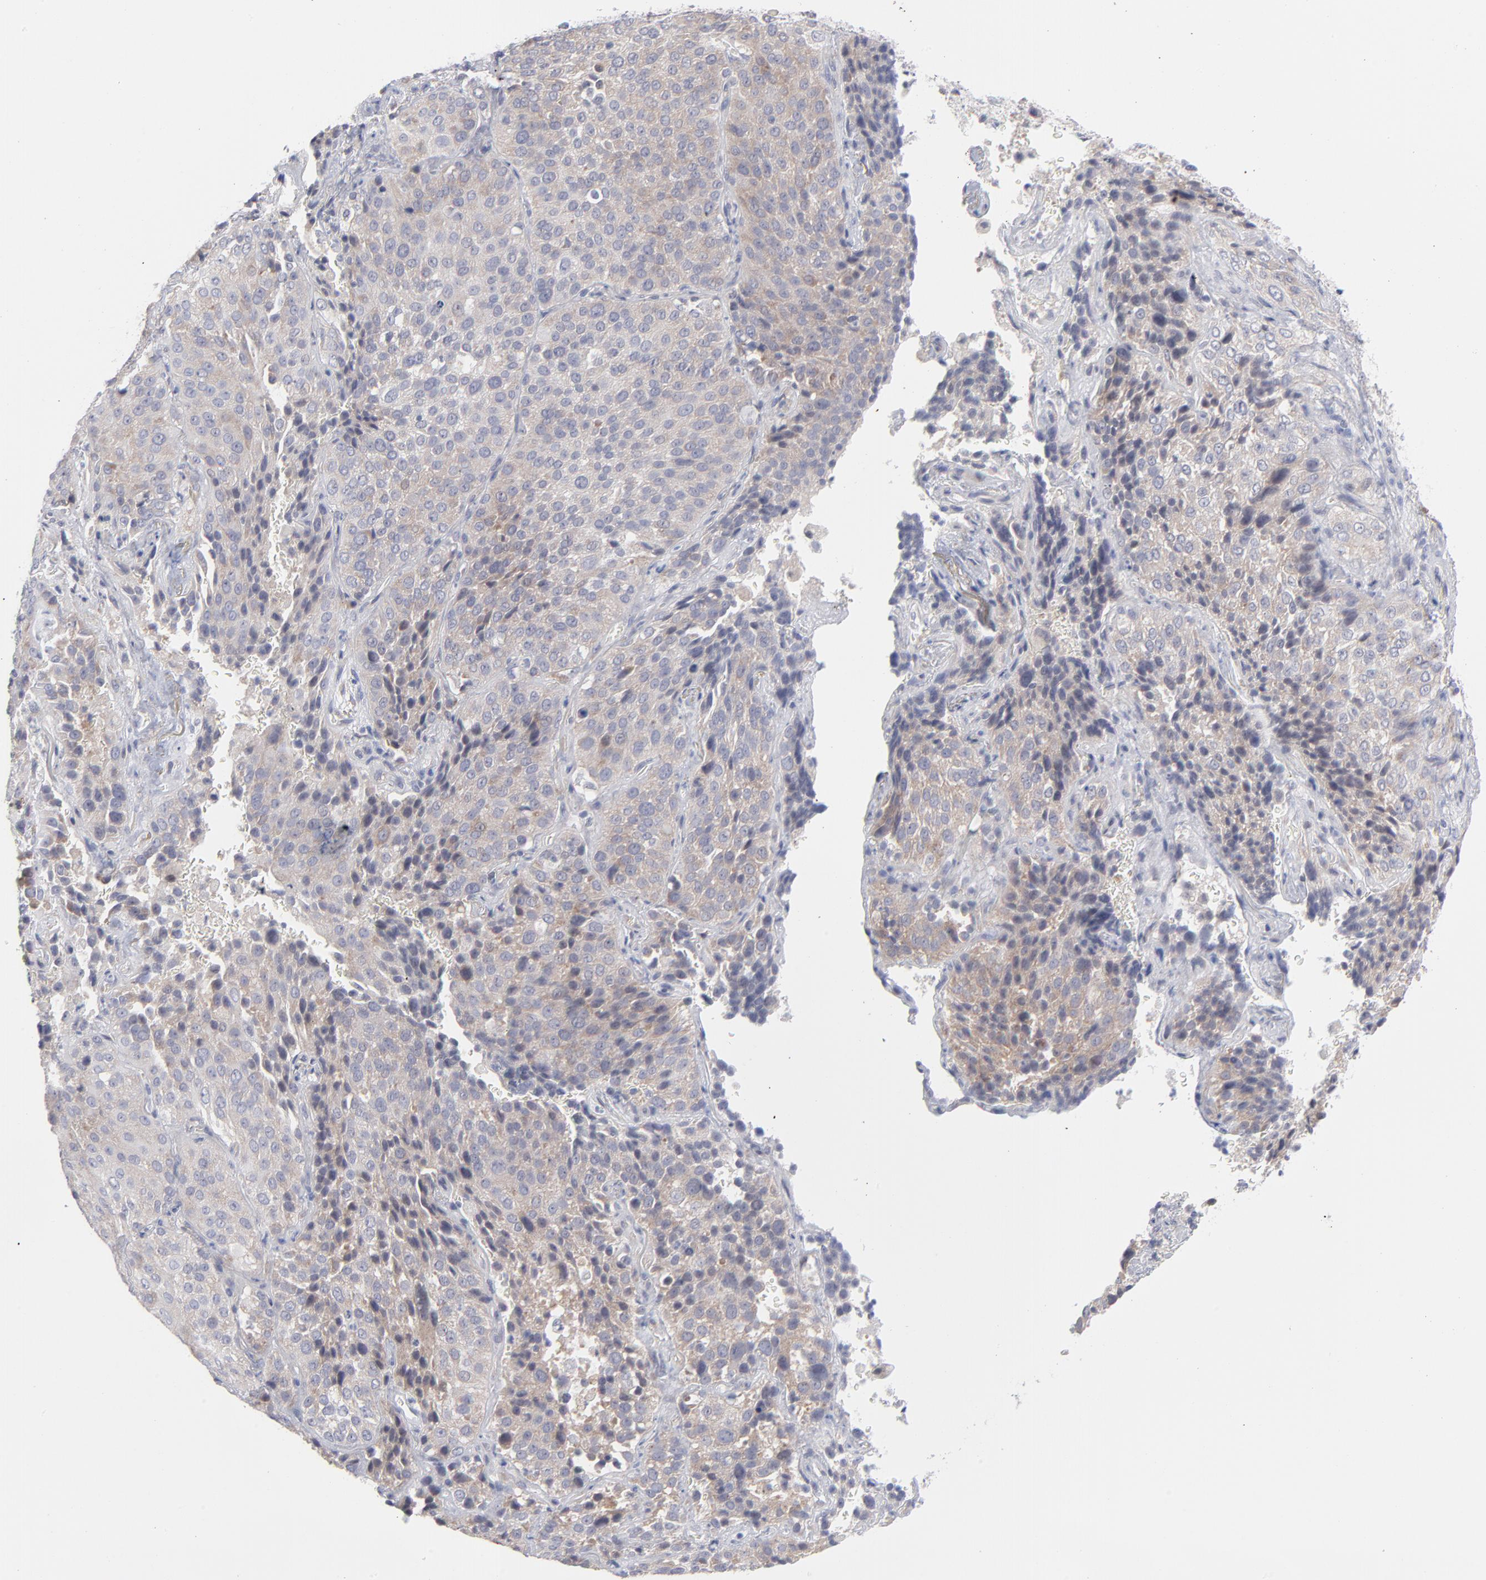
{"staining": {"intensity": "weak", "quantity": "25%-75%", "location": "cytoplasmic/membranous"}, "tissue": "lung cancer", "cell_type": "Tumor cells", "image_type": "cancer", "snomed": [{"axis": "morphology", "description": "Squamous cell carcinoma, NOS"}, {"axis": "topography", "description": "Lung"}], "caption": "Approximately 25%-75% of tumor cells in human lung cancer exhibit weak cytoplasmic/membranous protein staining as visualized by brown immunohistochemical staining.", "gene": "RPS24", "patient": {"sex": "male", "age": 54}}